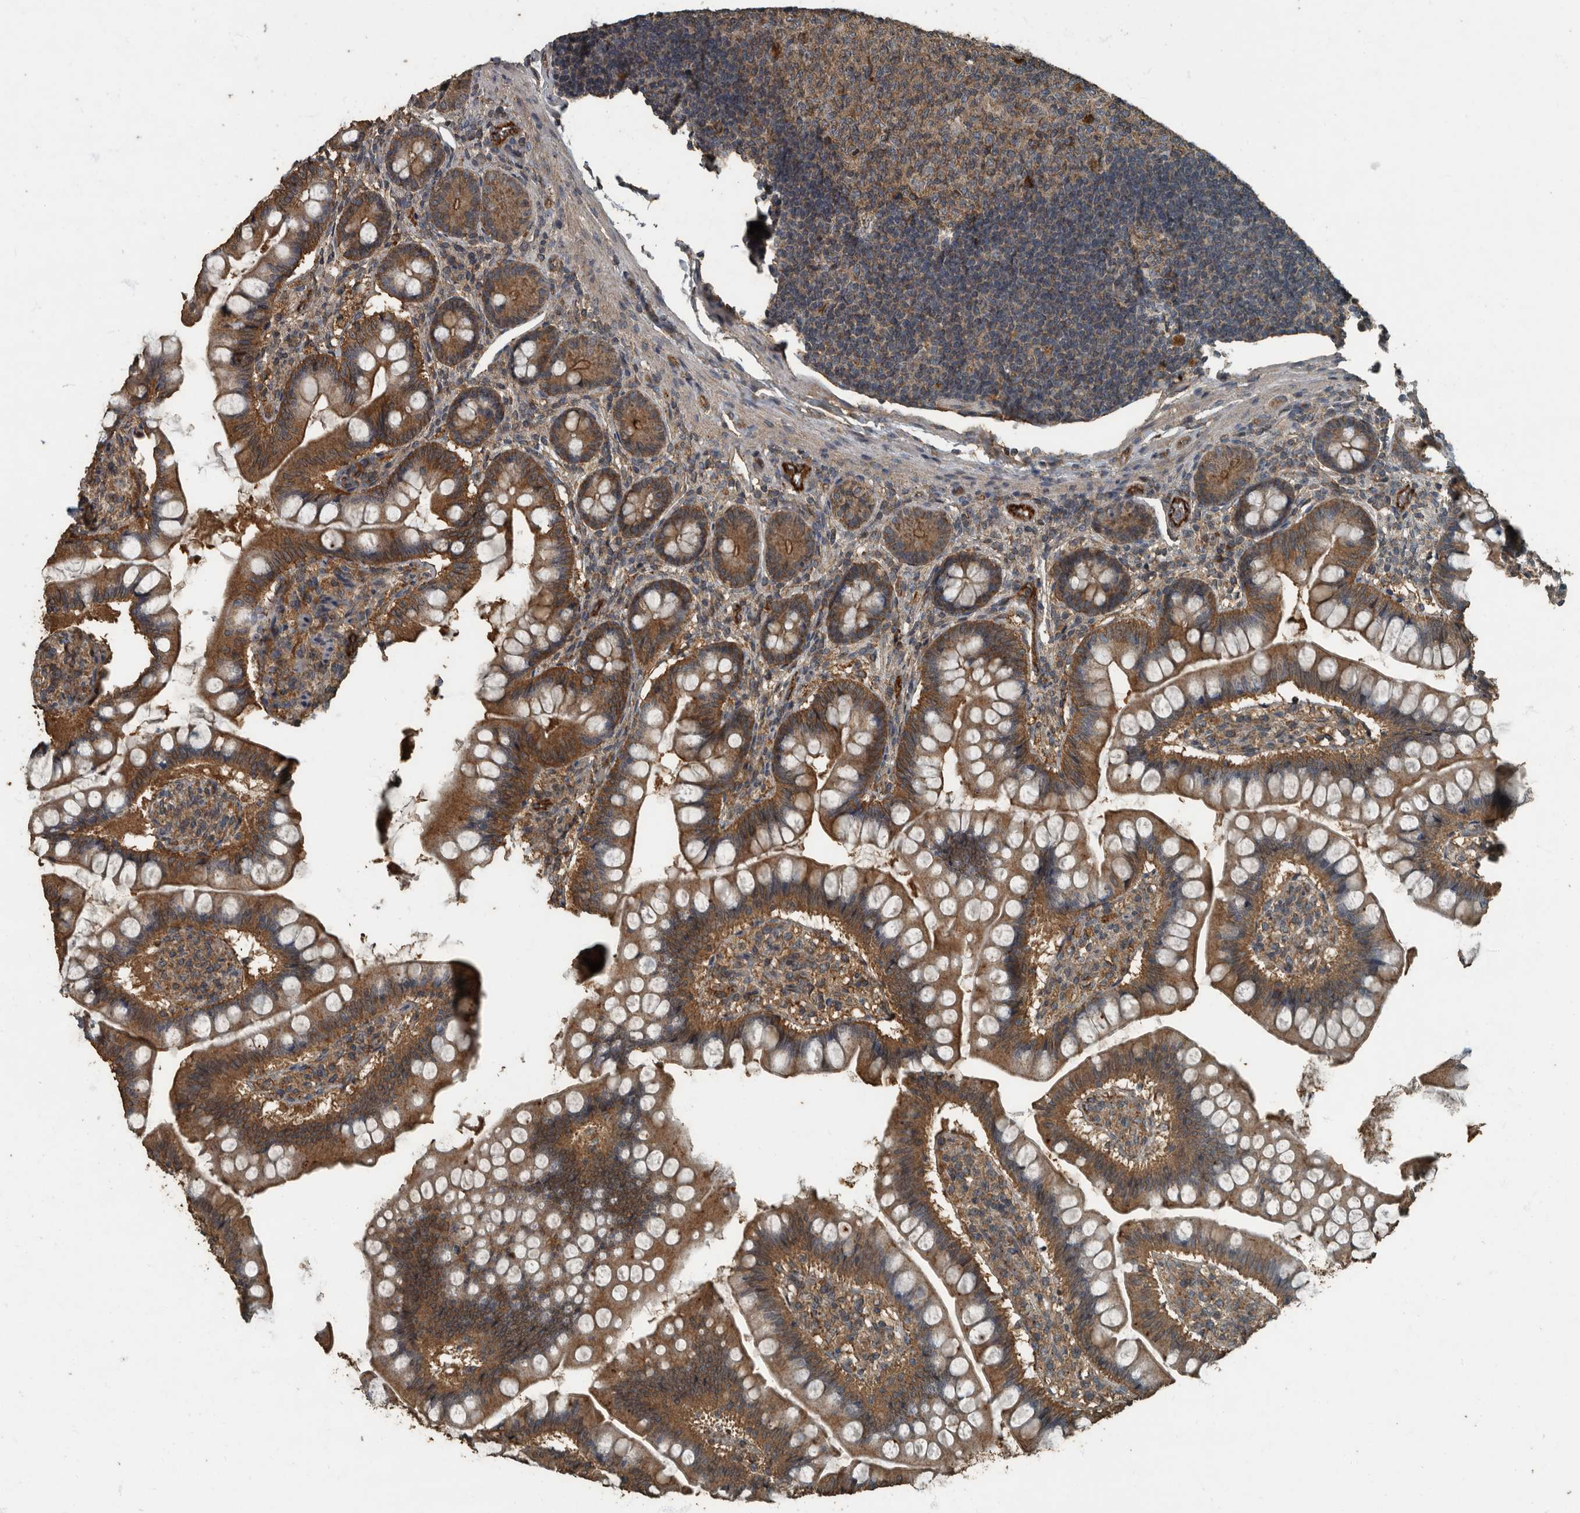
{"staining": {"intensity": "strong", "quantity": ">75%", "location": "cytoplasmic/membranous"}, "tissue": "small intestine", "cell_type": "Glandular cells", "image_type": "normal", "snomed": [{"axis": "morphology", "description": "Normal tissue, NOS"}, {"axis": "topography", "description": "Small intestine"}], "caption": "About >75% of glandular cells in benign small intestine reveal strong cytoplasmic/membranous protein staining as visualized by brown immunohistochemical staining.", "gene": "IL15RA", "patient": {"sex": "male", "age": 7}}